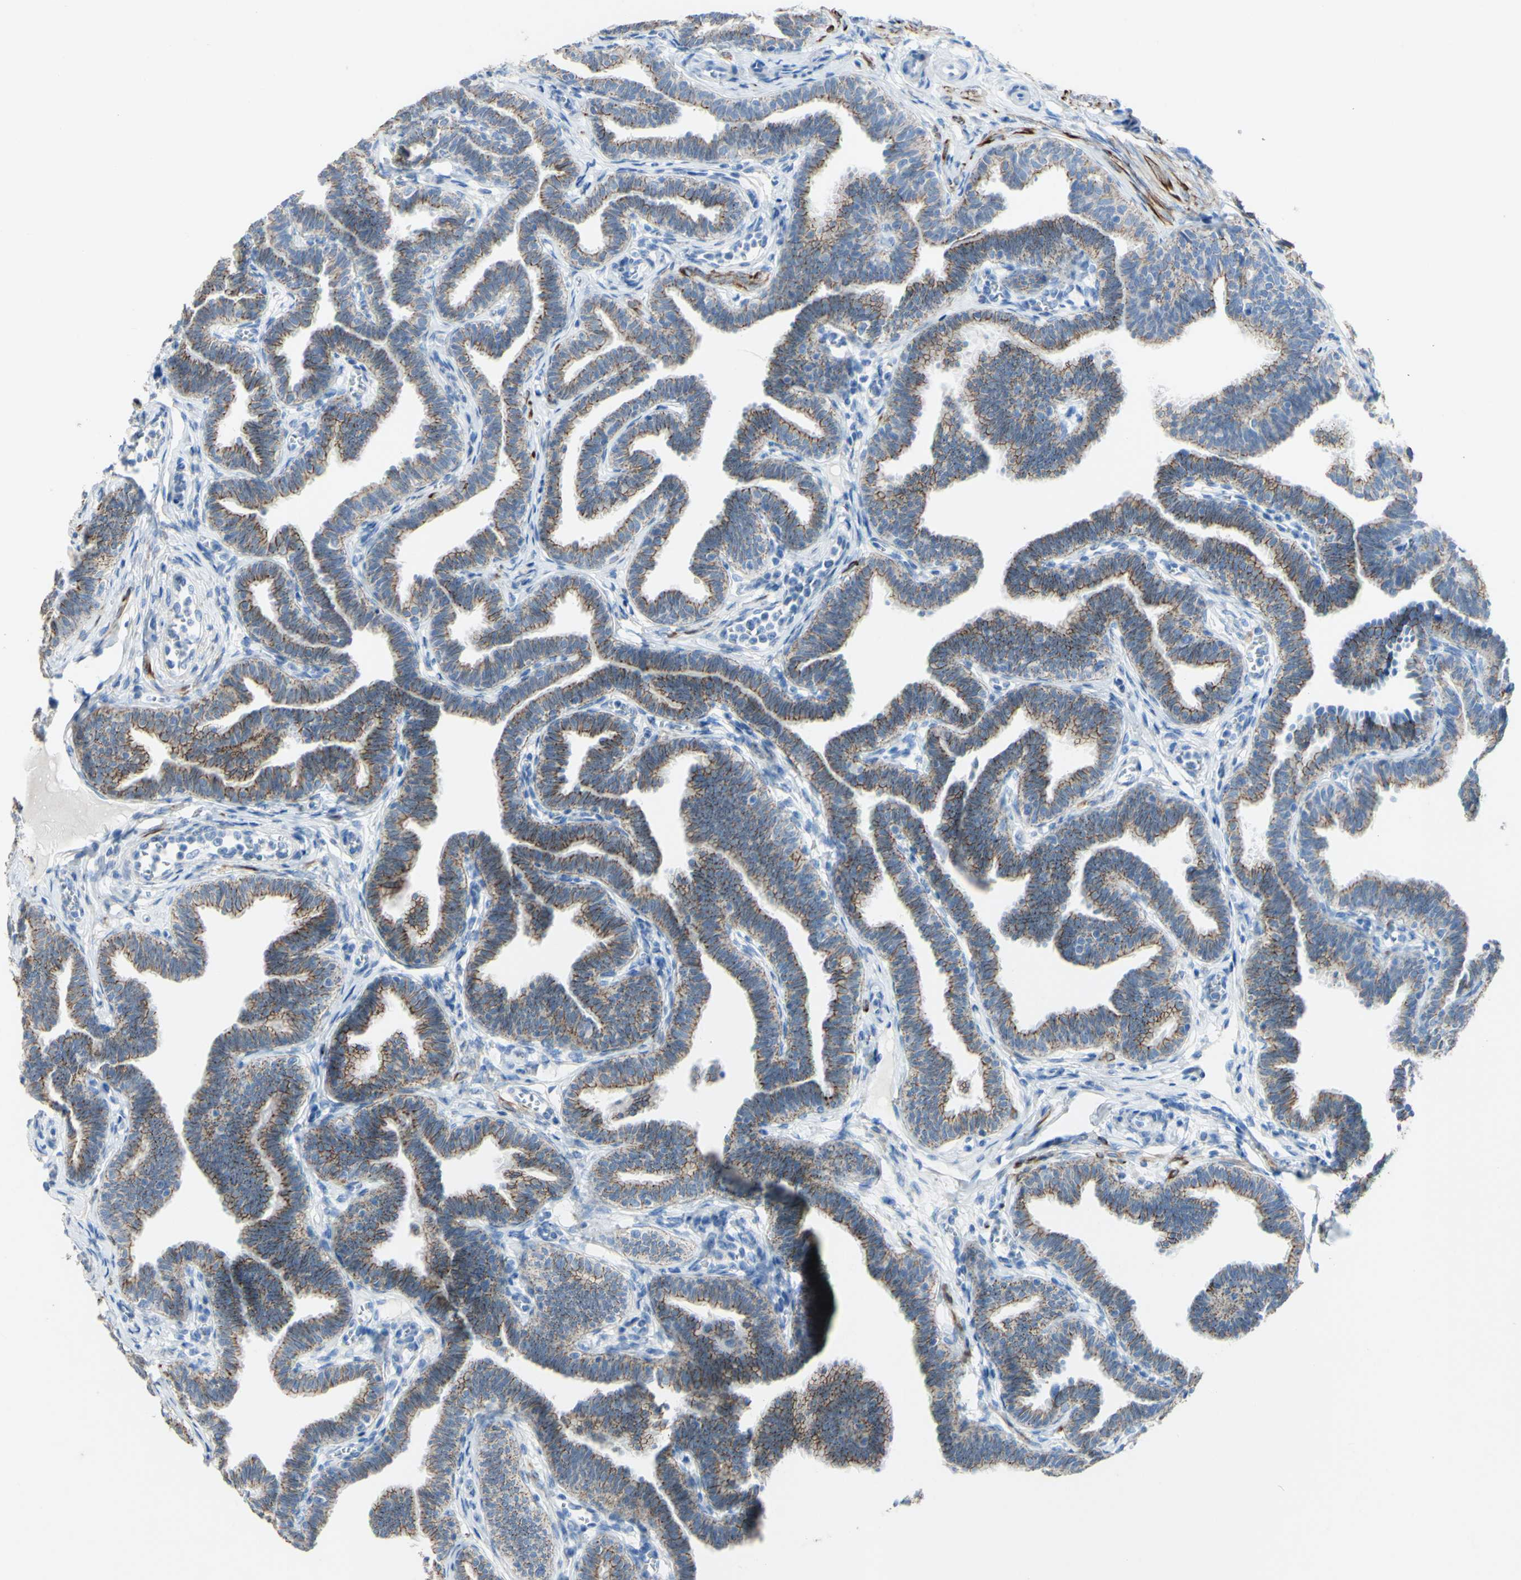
{"staining": {"intensity": "moderate", "quantity": ">75%", "location": "cytoplasmic/membranous"}, "tissue": "fallopian tube", "cell_type": "Glandular cells", "image_type": "normal", "snomed": [{"axis": "morphology", "description": "Normal tissue, NOS"}, {"axis": "topography", "description": "Fallopian tube"}, {"axis": "topography", "description": "Ovary"}], "caption": "High-power microscopy captured an IHC histopathology image of normal fallopian tube, revealing moderate cytoplasmic/membranous staining in about >75% of glandular cells.", "gene": "DSC2", "patient": {"sex": "female", "age": 23}}